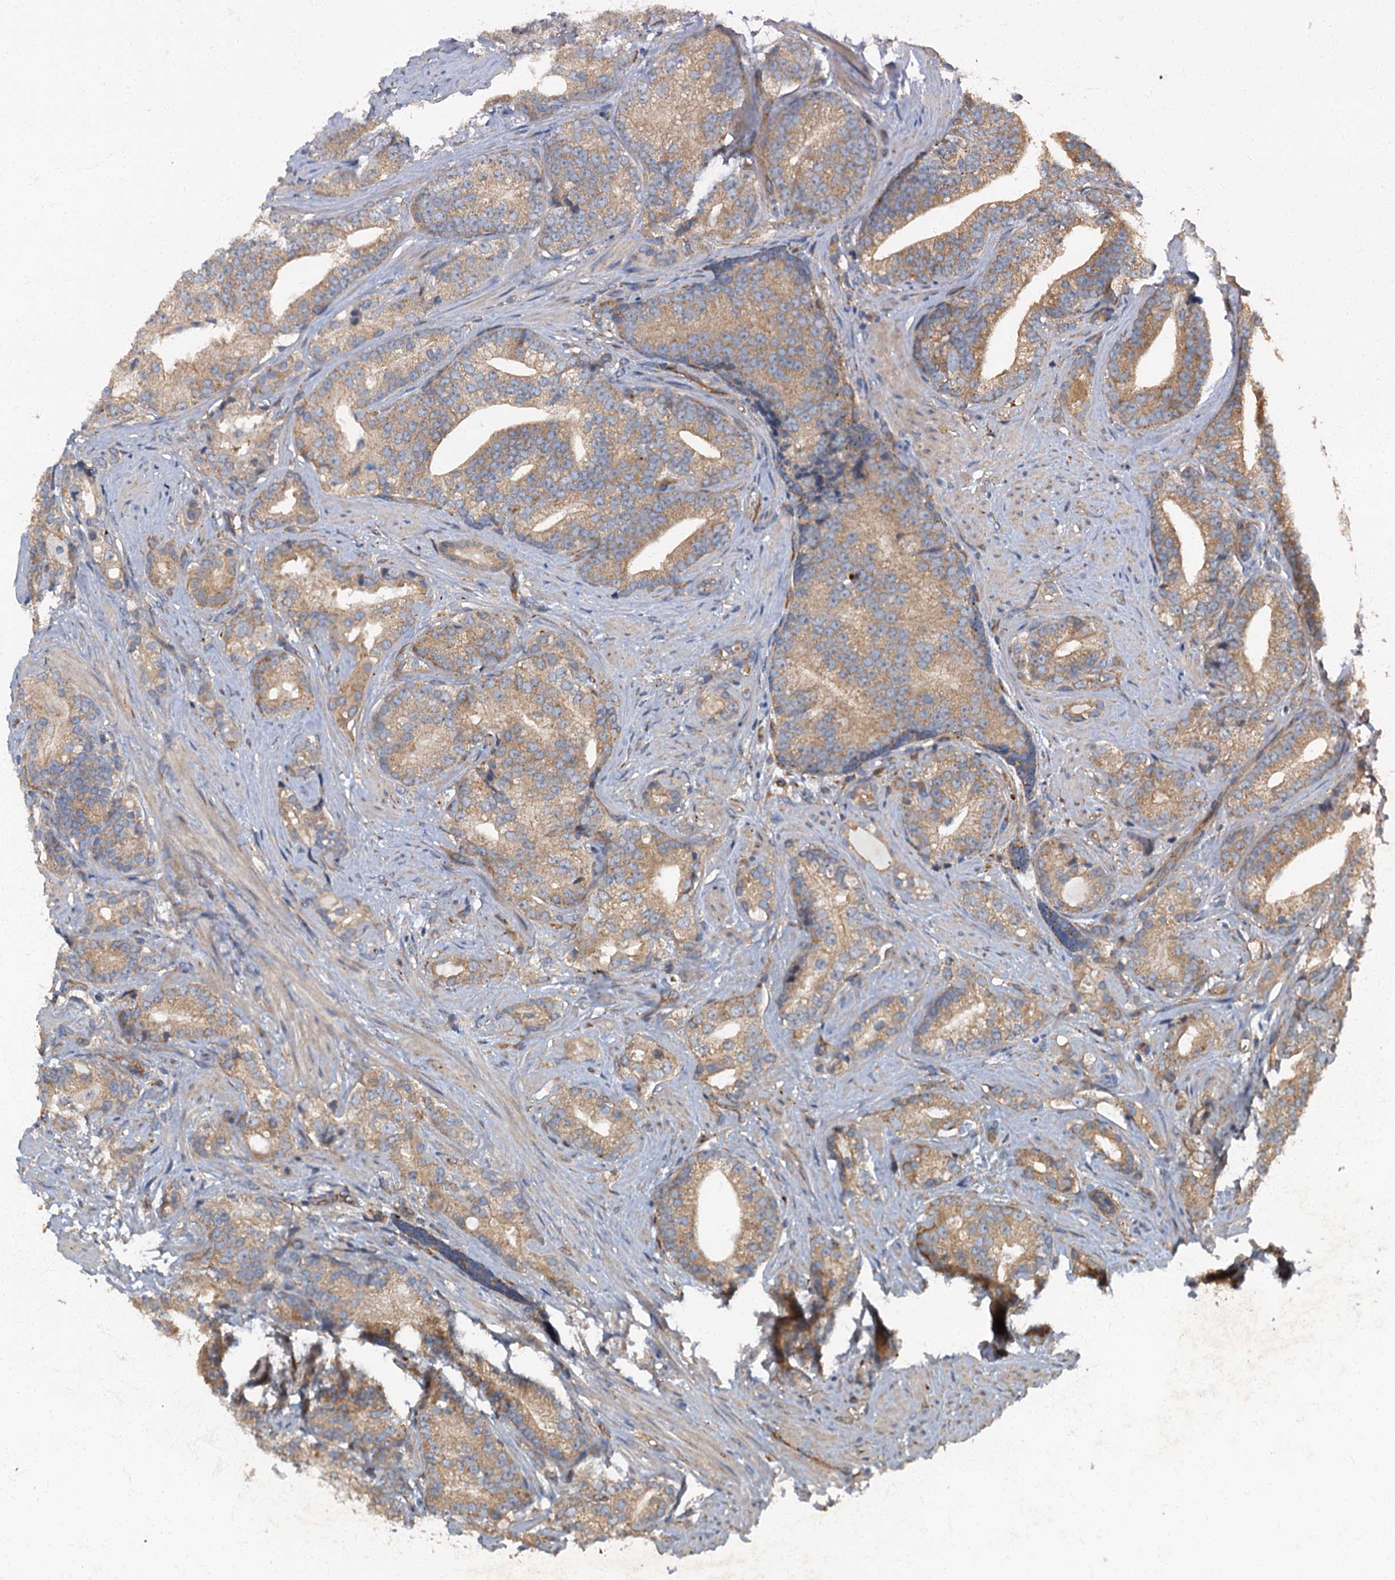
{"staining": {"intensity": "moderate", "quantity": ">75%", "location": "cytoplasmic/membranous"}, "tissue": "prostate cancer", "cell_type": "Tumor cells", "image_type": "cancer", "snomed": [{"axis": "morphology", "description": "Adenocarcinoma, Low grade"}, {"axis": "topography", "description": "Prostate"}], "caption": "This image demonstrates adenocarcinoma (low-grade) (prostate) stained with immunohistochemistry (IHC) to label a protein in brown. The cytoplasmic/membranous of tumor cells show moderate positivity for the protein. Nuclei are counter-stained blue.", "gene": "ARL11", "patient": {"sex": "male", "age": 71}}